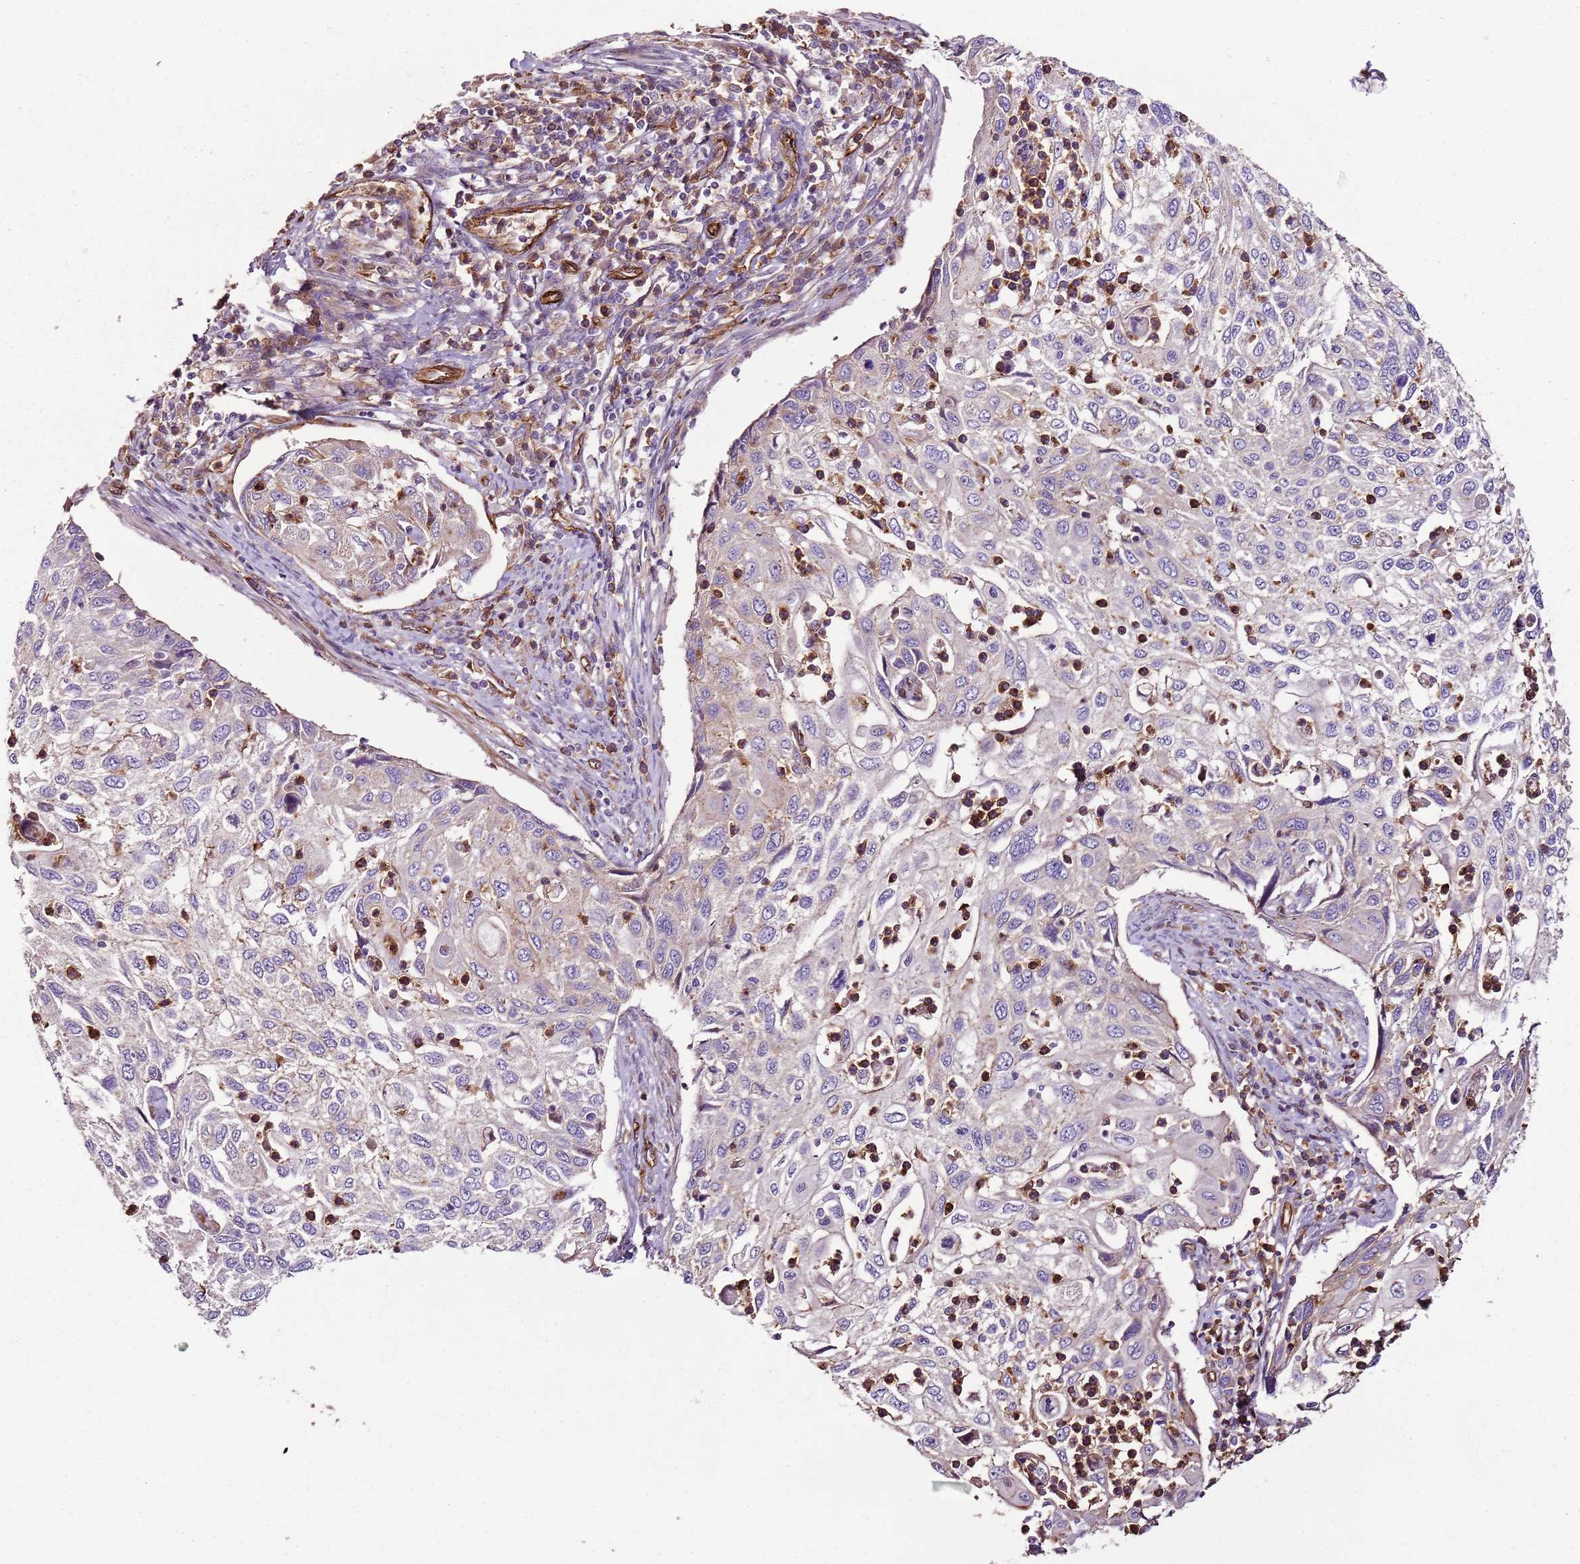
{"staining": {"intensity": "negative", "quantity": "none", "location": "none"}, "tissue": "cervical cancer", "cell_type": "Tumor cells", "image_type": "cancer", "snomed": [{"axis": "morphology", "description": "Squamous cell carcinoma, NOS"}, {"axis": "topography", "description": "Cervix"}], "caption": "IHC histopathology image of neoplastic tissue: human cervical squamous cell carcinoma stained with DAB reveals no significant protein staining in tumor cells. (Brightfield microscopy of DAB IHC at high magnification).", "gene": "ZNF827", "patient": {"sex": "female", "age": 70}}